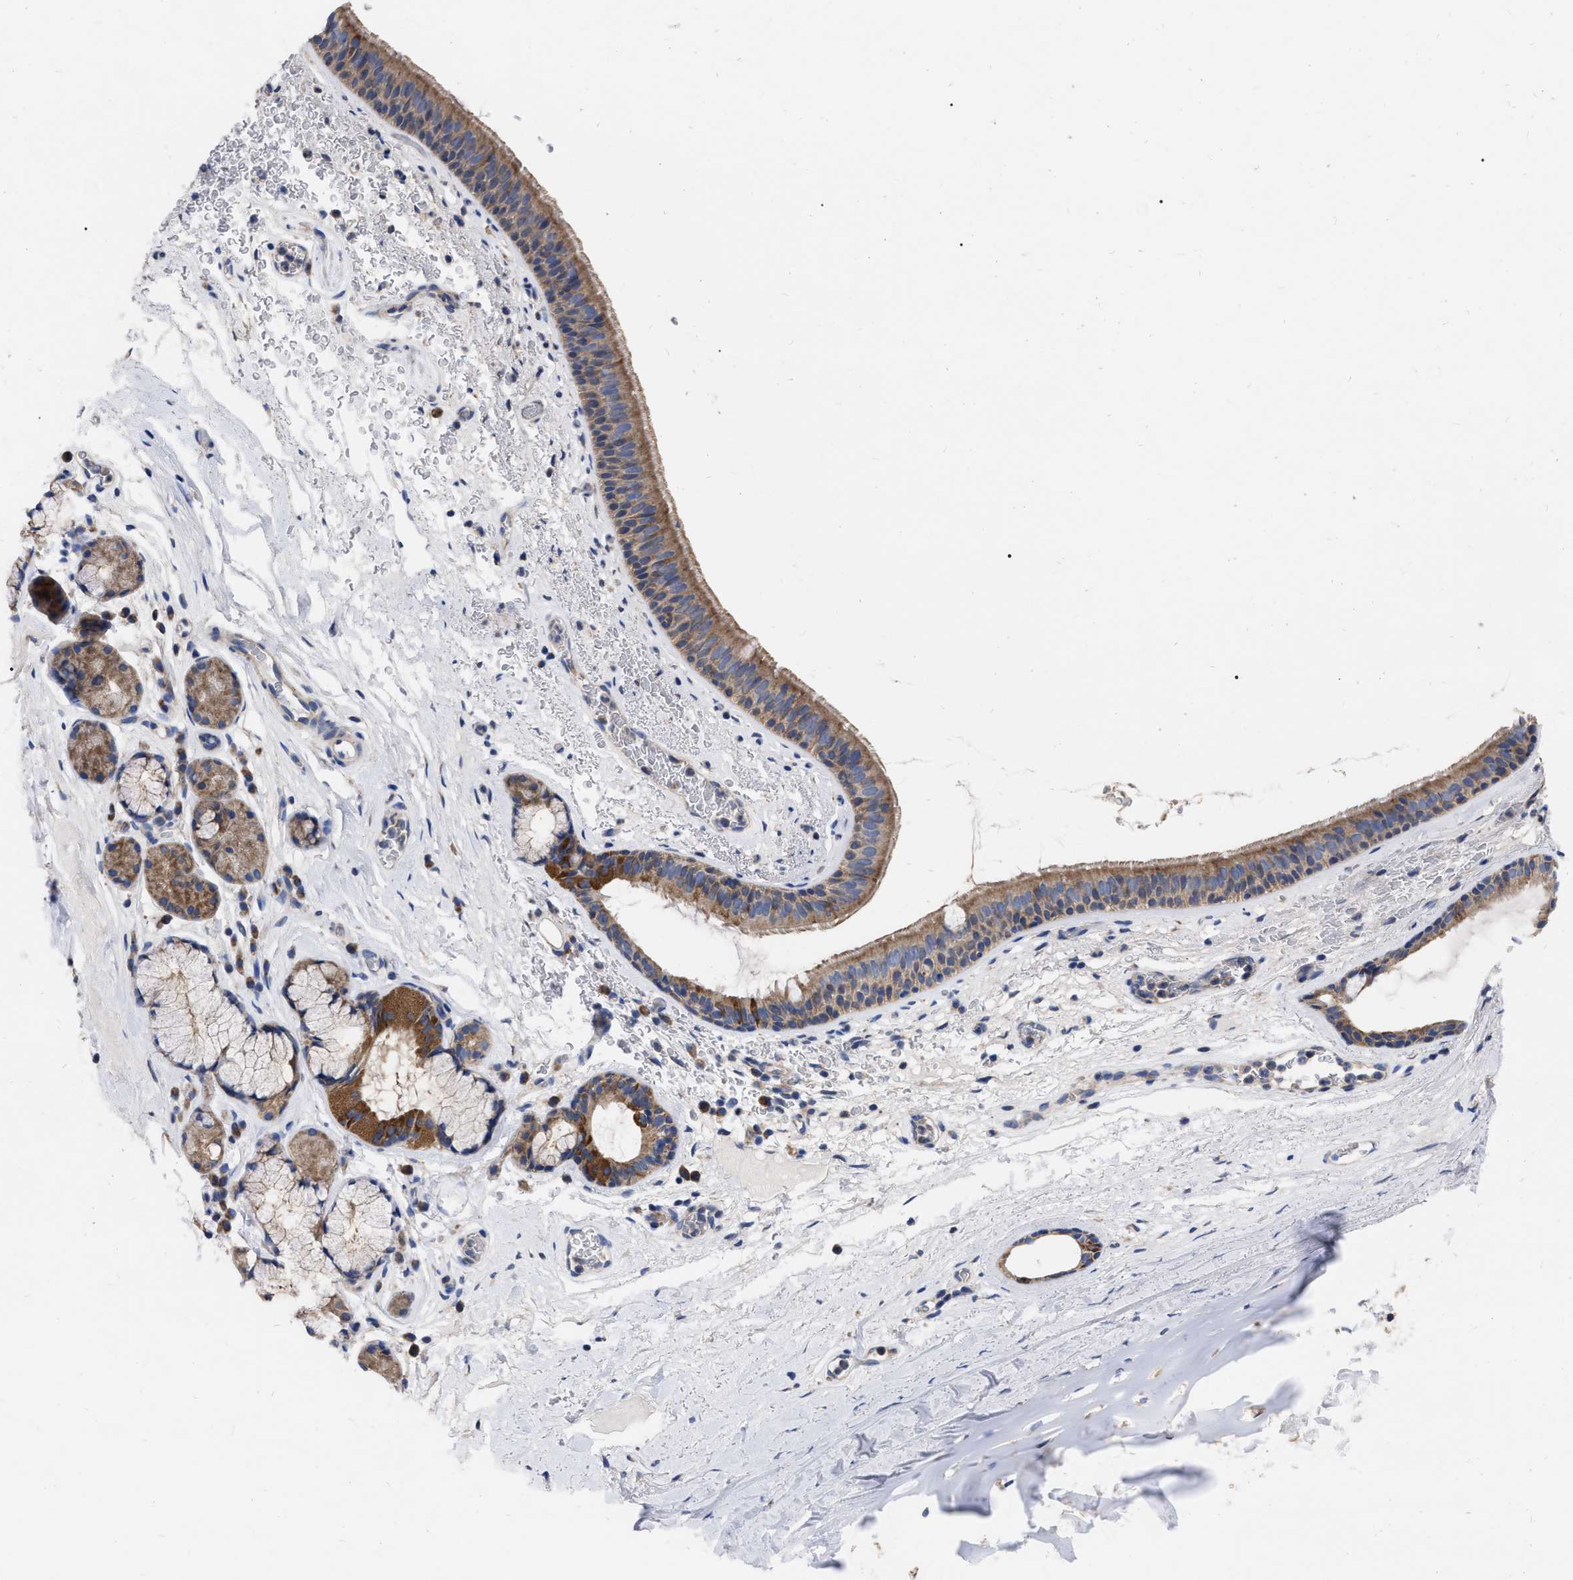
{"staining": {"intensity": "moderate", "quantity": ">75%", "location": "cytoplasmic/membranous"}, "tissue": "bronchus", "cell_type": "Respiratory epithelial cells", "image_type": "normal", "snomed": [{"axis": "morphology", "description": "Normal tissue, NOS"}, {"axis": "topography", "description": "Cartilage tissue"}], "caption": "A high-resolution image shows immunohistochemistry (IHC) staining of unremarkable bronchus, which displays moderate cytoplasmic/membranous staining in about >75% of respiratory epithelial cells. The protein is shown in brown color, while the nuclei are stained blue.", "gene": "CDKN2C", "patient": {"sex": "female", "age": 63}}